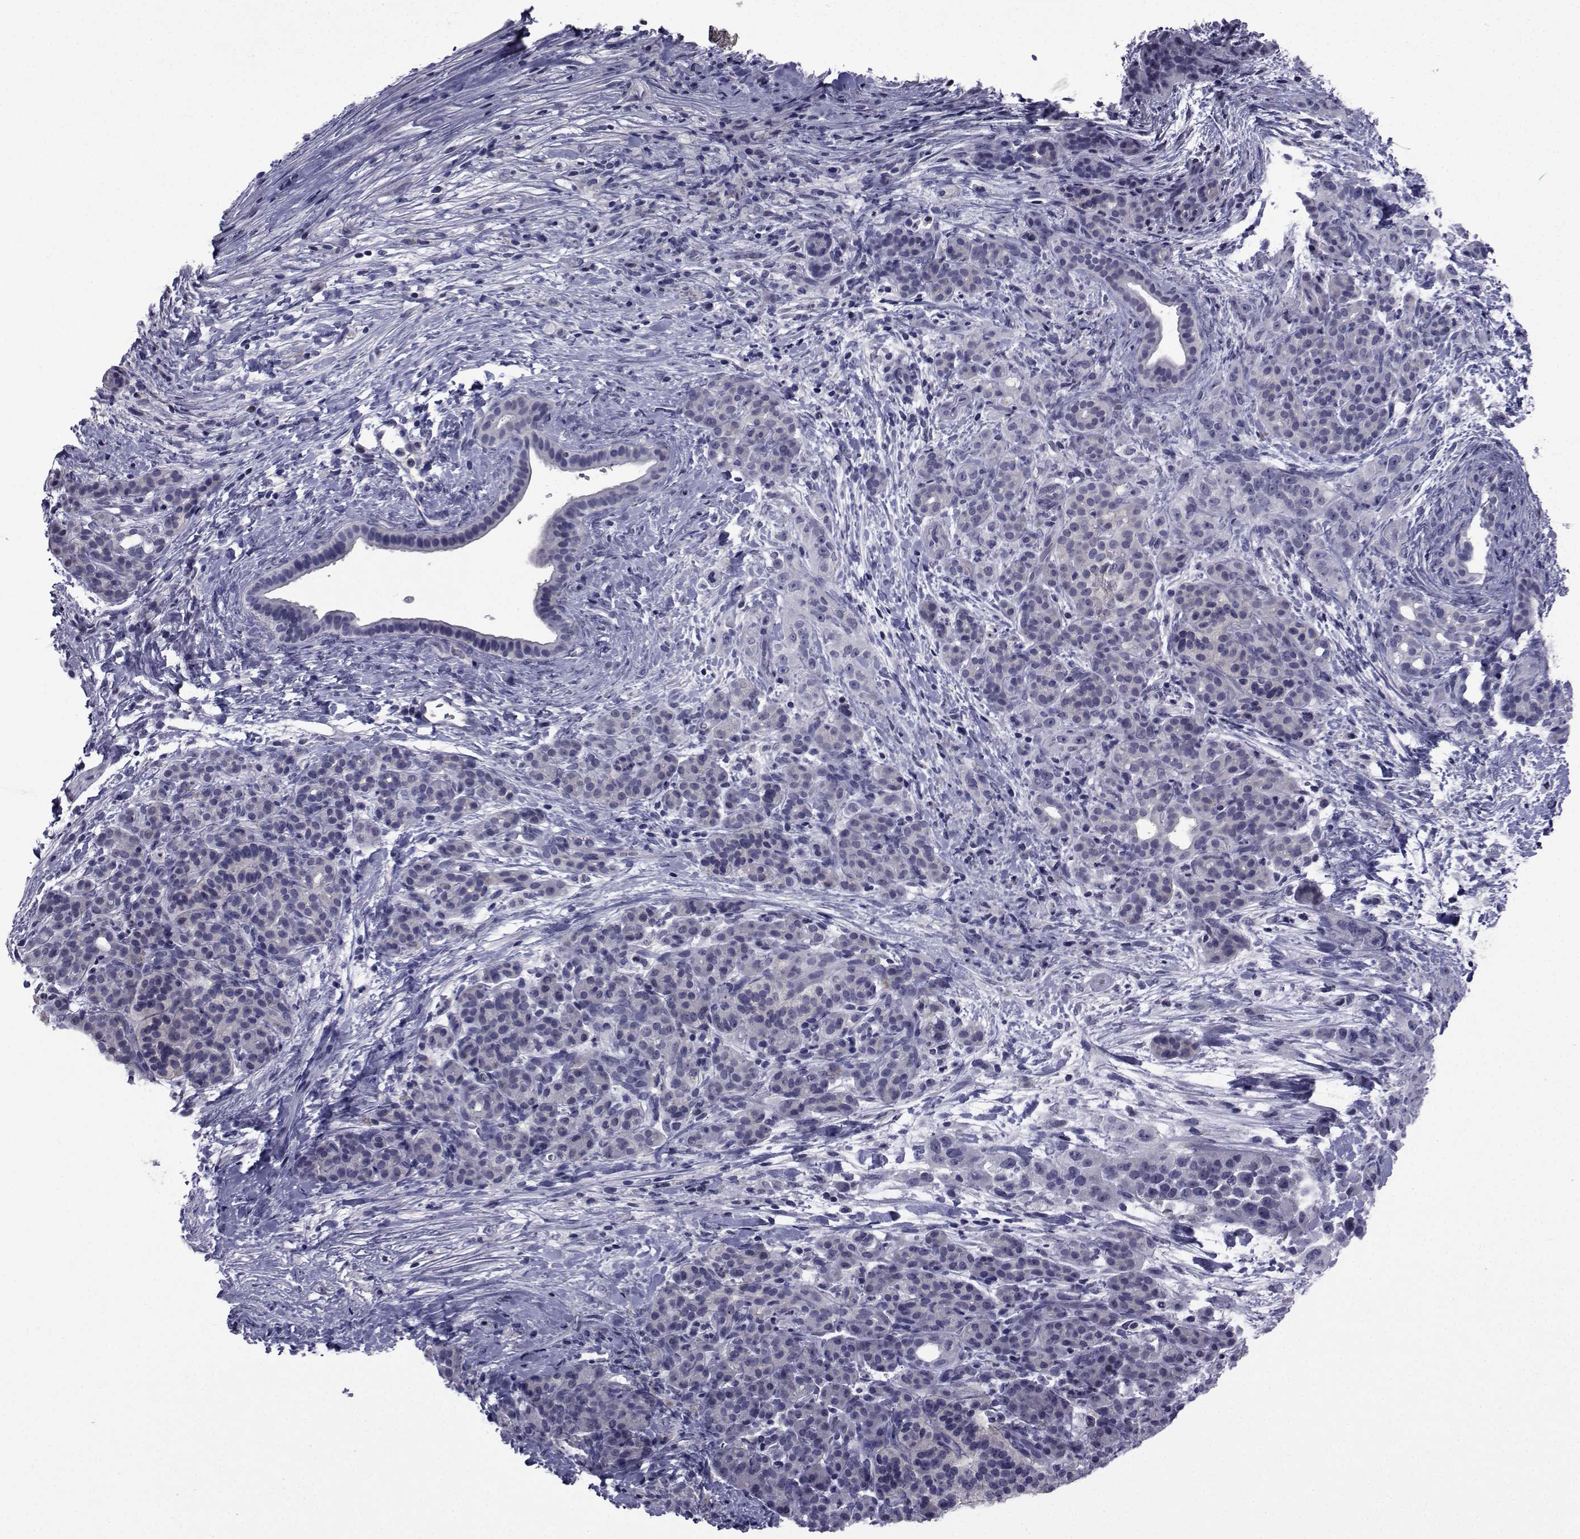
{"staining": {"intensity": "negative", "quantity": "none", "location": "none"}, "tissue": "pancreatic cancer", "cell_type": "Tumor cells", "image_type": "cancer", "snomed": [{"axis": "morphology", "description": "Adenocarcinoma, NOS"}, {"axis": "topography", "description": "Pancreas"}], "caption": "This micrograph is of pancreatic adenocarcinoma stained with IHC to label a protein in brown with the nuclei are counter-stained blue. There is no positivity in tumor cells. (DAB IHC, high magnification).", "gene": "SEMA5B", "patient": {"sex": "male", "age": 44}}